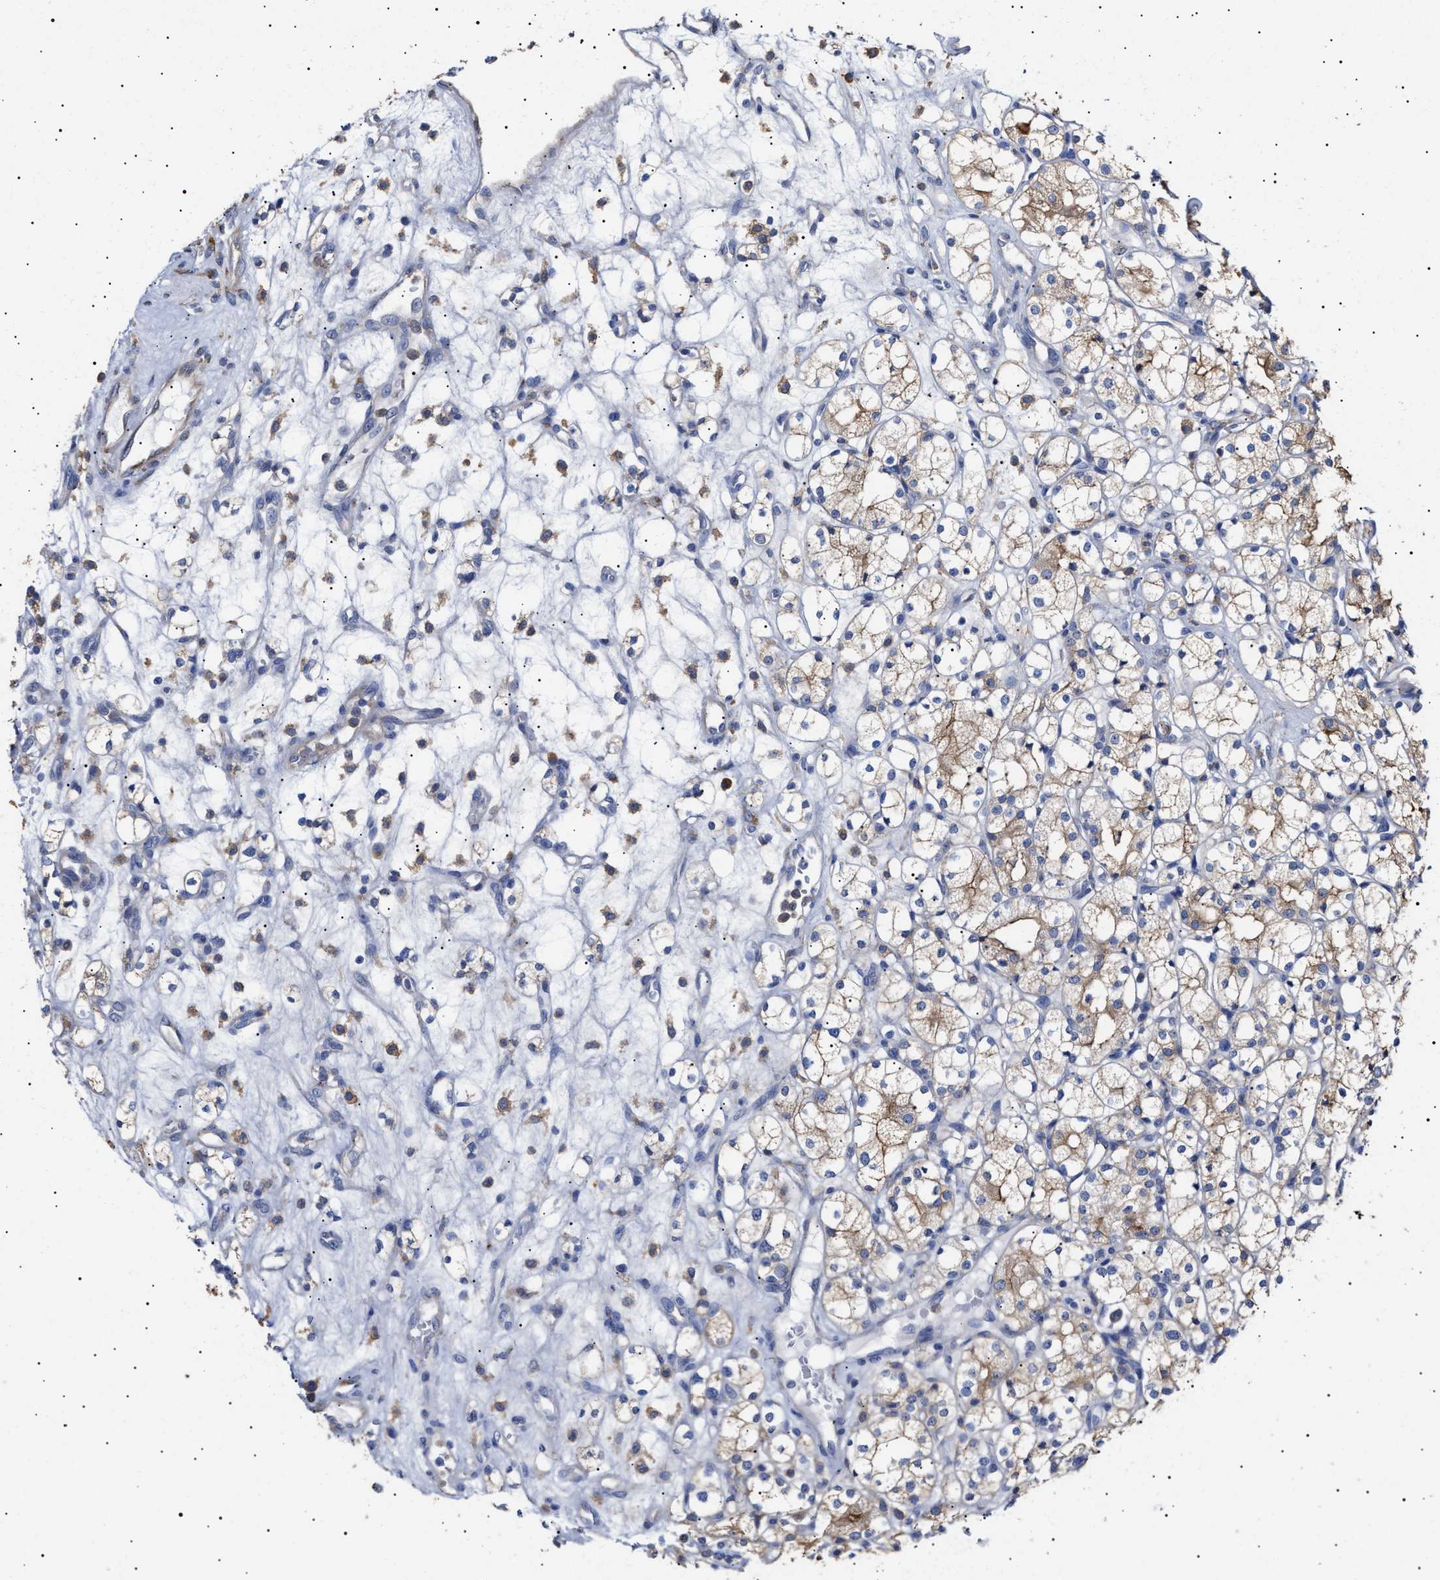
{"staining": {"intensity": "weak", "quantity": ">75%", "location": "cytoplasmic/membranous"}, "tissue": "renal cancer", "cell_type": "Tumor cells", "image_type": "cancer", "snomed": [{"axis": "morphology", "description": "Adenocarcinoma, NOS"}, {"axis": "topography", "description": "Kidney"}], "caption": "DAB (3,3'-diaminobenzidine) immunohistochemical staining of human adenocarcinoma (renal) demonstrates weak cytoplasmic/membranous protein staining in approximately >75% of tumor cells.", "gene": "ERCC6L2", "patient": {"sex": "male", "age": 77}}